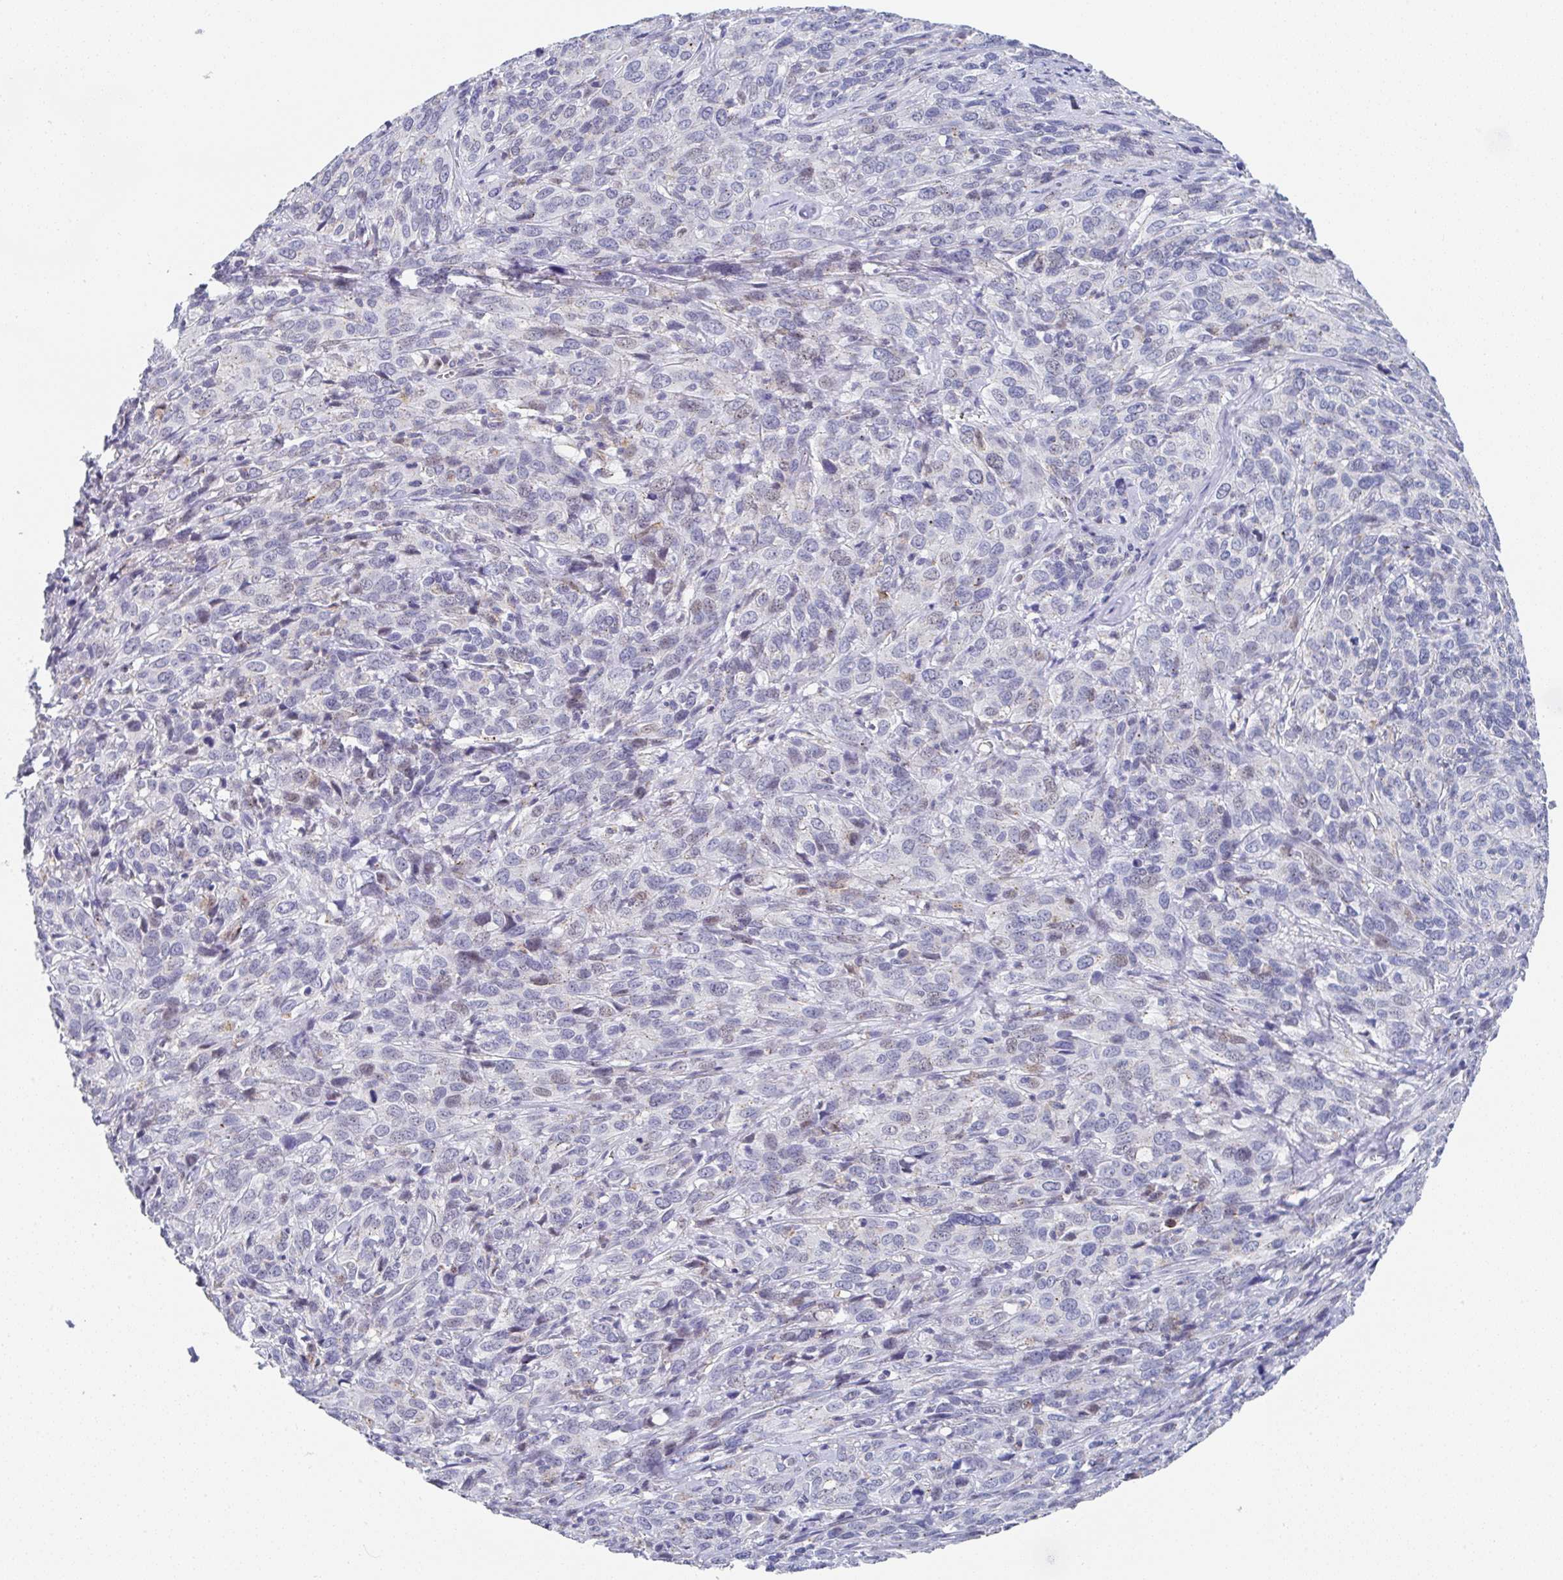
{"staining": {"intensity": "weak", "quantity": "<25%", "location": "nuclear"}, "tissue": "cervical cancer", "cell_type": "Tumor cells", "image_type": "cancer", "snomed": [{"axis": "morphology", "description": "Squamous cell carcinoma, NOS"}, {"axis": "topography", "description": "Cervix"}], "caption": "Cervical cancer (squamous cell carcinoma) was stained to show a protein in brown. There is no significant expression in tumor cells.", "gene": "TNFRSF8", "patient": {"sex": "female", "age": 51}}